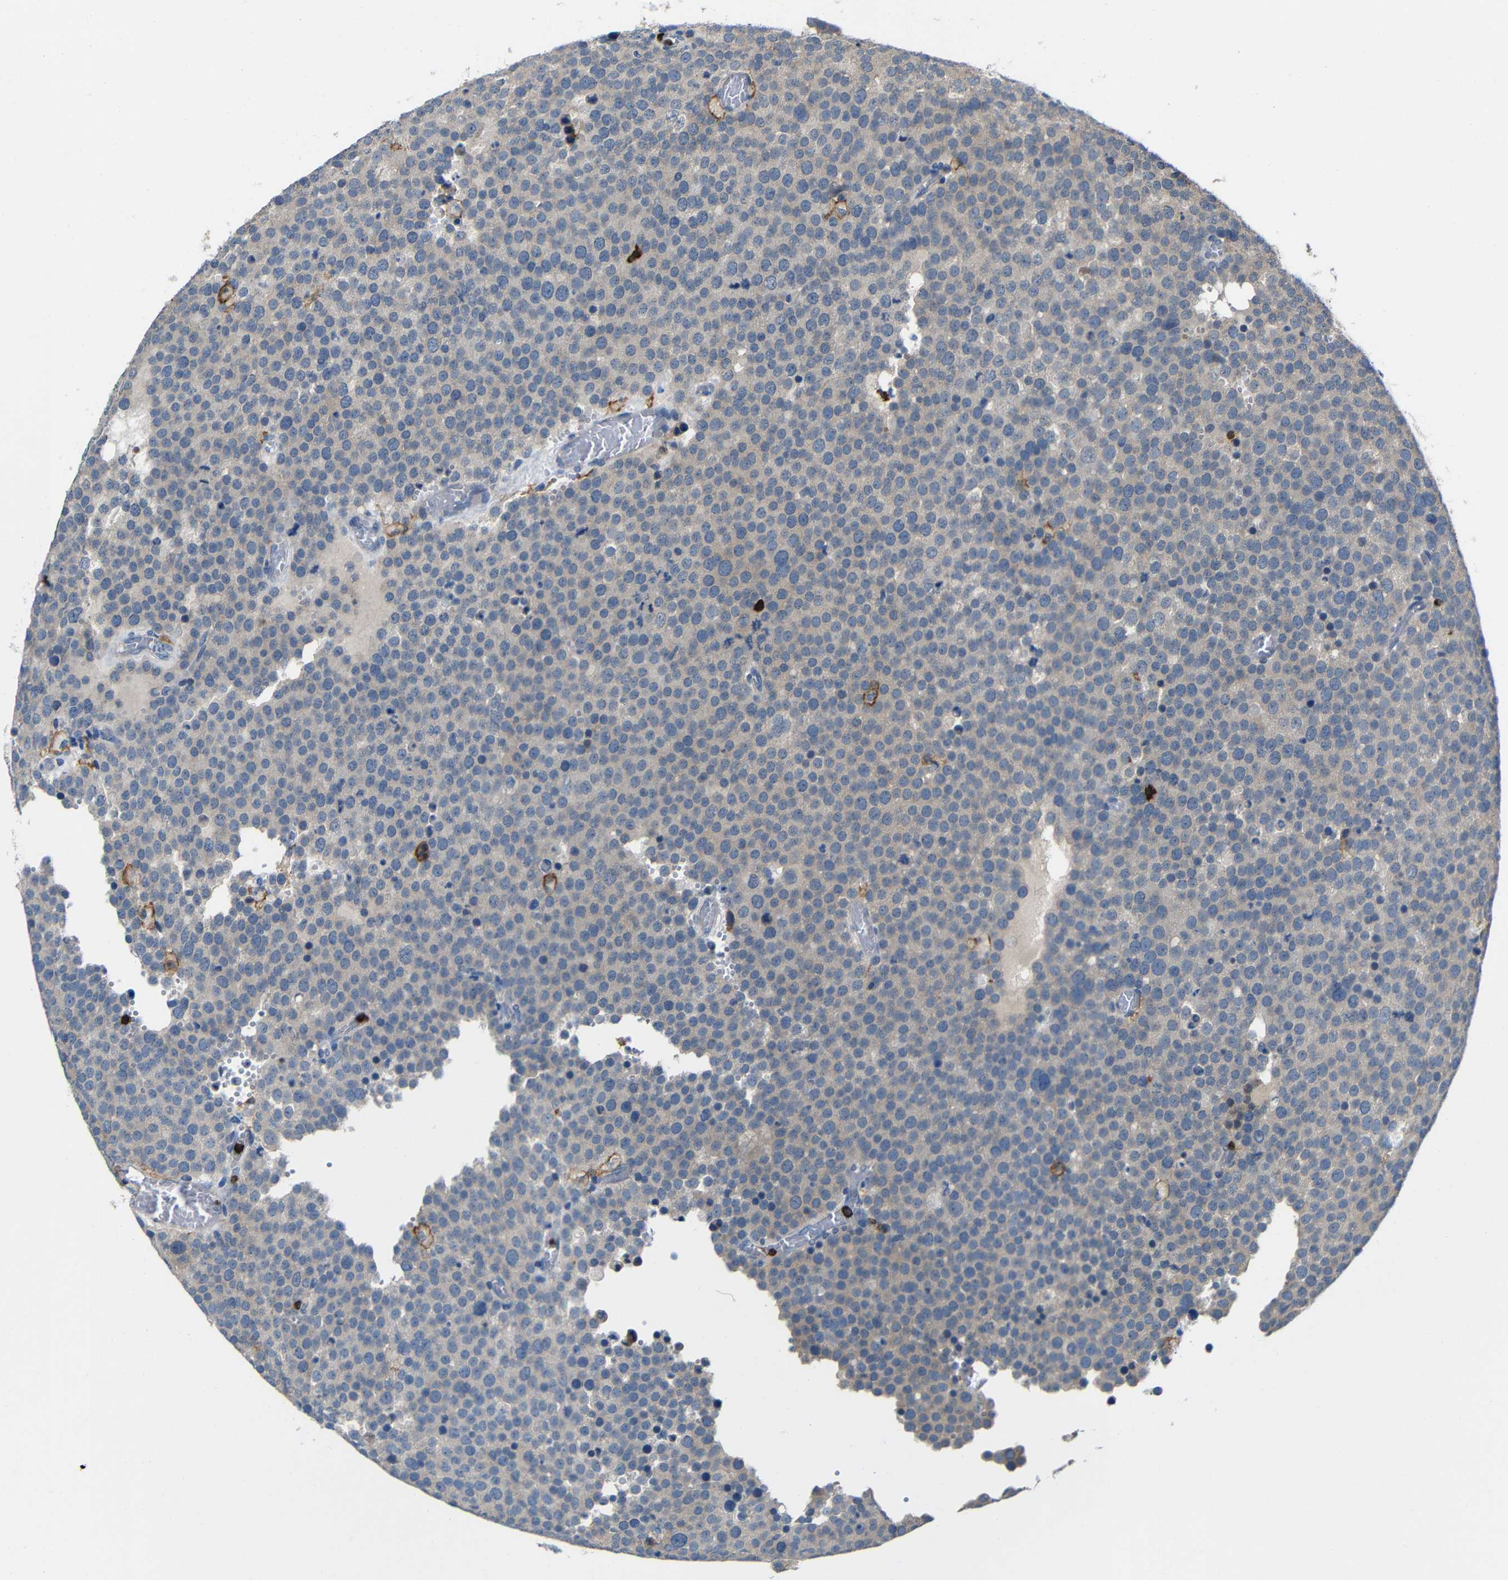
{"staining": {"intensity": "negative", "quantity": "none", "location": "none"}, "tissue": "testis cancer", "cell_type": "Tumor cells", "image_type": "cancer", "snomed": [{"axis": "morphology", "description": "Normal tissue, NOS"}, {"axis": "morphology", "description": "Seminoma, NOS"}, {"axis": "topography", "description": "Testis"}], "caption": "Tumor cells show no significant protein positivity in testis seminoma.", "gene": "P2RY12", "patient": {"sex": "male", "age": 71}}